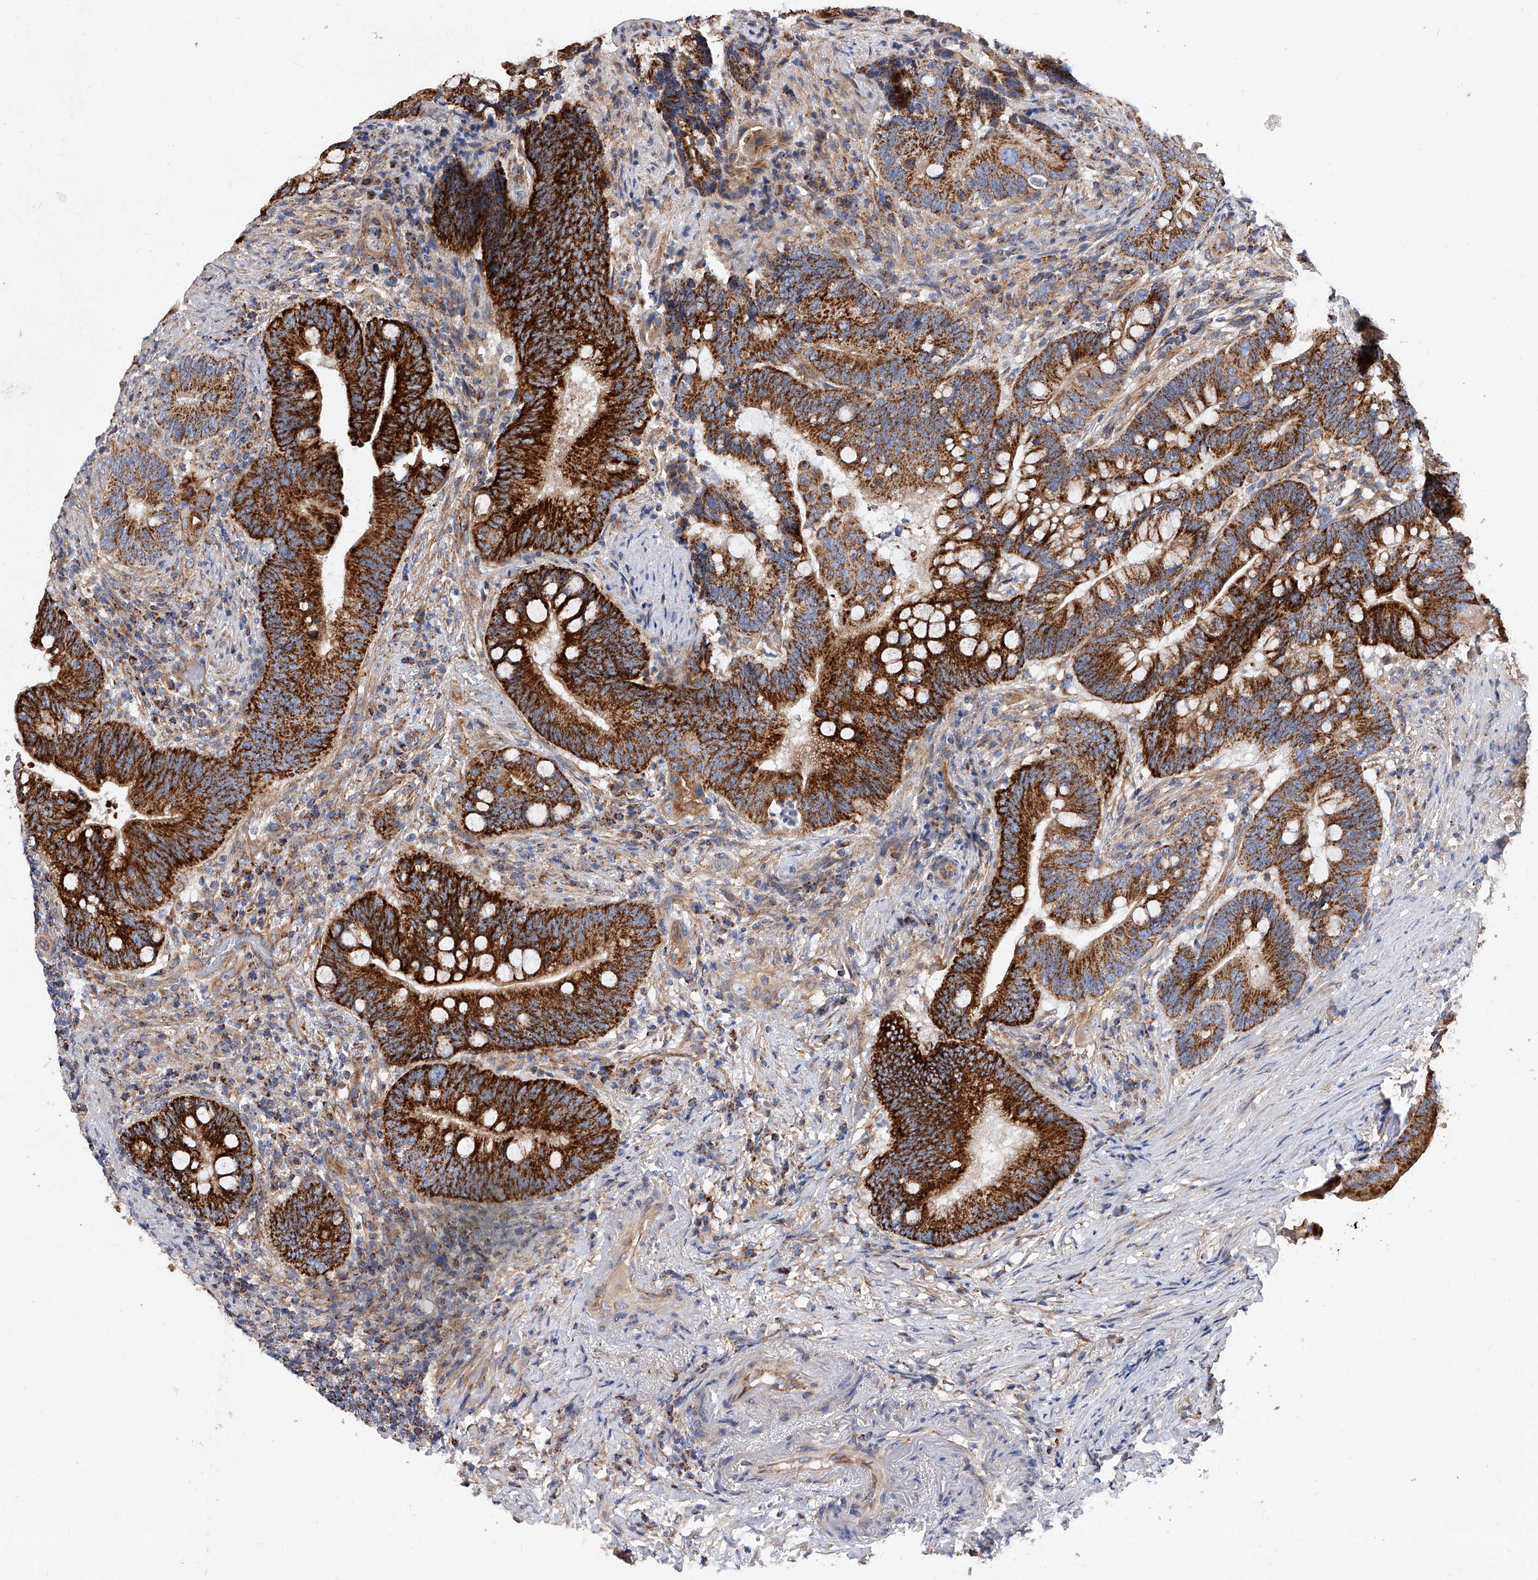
{"staining": {"intensity": "strong", "quantity": ">75%", "location": "cytoplasmic/membranous"}, "tissue": "colorectal cancer", "cell_type": "Tumor cells", "image_type": "cancer", "snomed": [{"axis": "morphology", "description": "Adenocarcinoma, NOS"}, {"axis": "topography", "description": "Colon"}], "caption": "This photomicrograph shows IHC staining of colorectal cancer (adenocarcinoma), with high strong cytoplasmic/membranous staining in about >75% of tumor cells.", "gene": "PDSS2", "patient": {"sex": "female", "age": 66}}